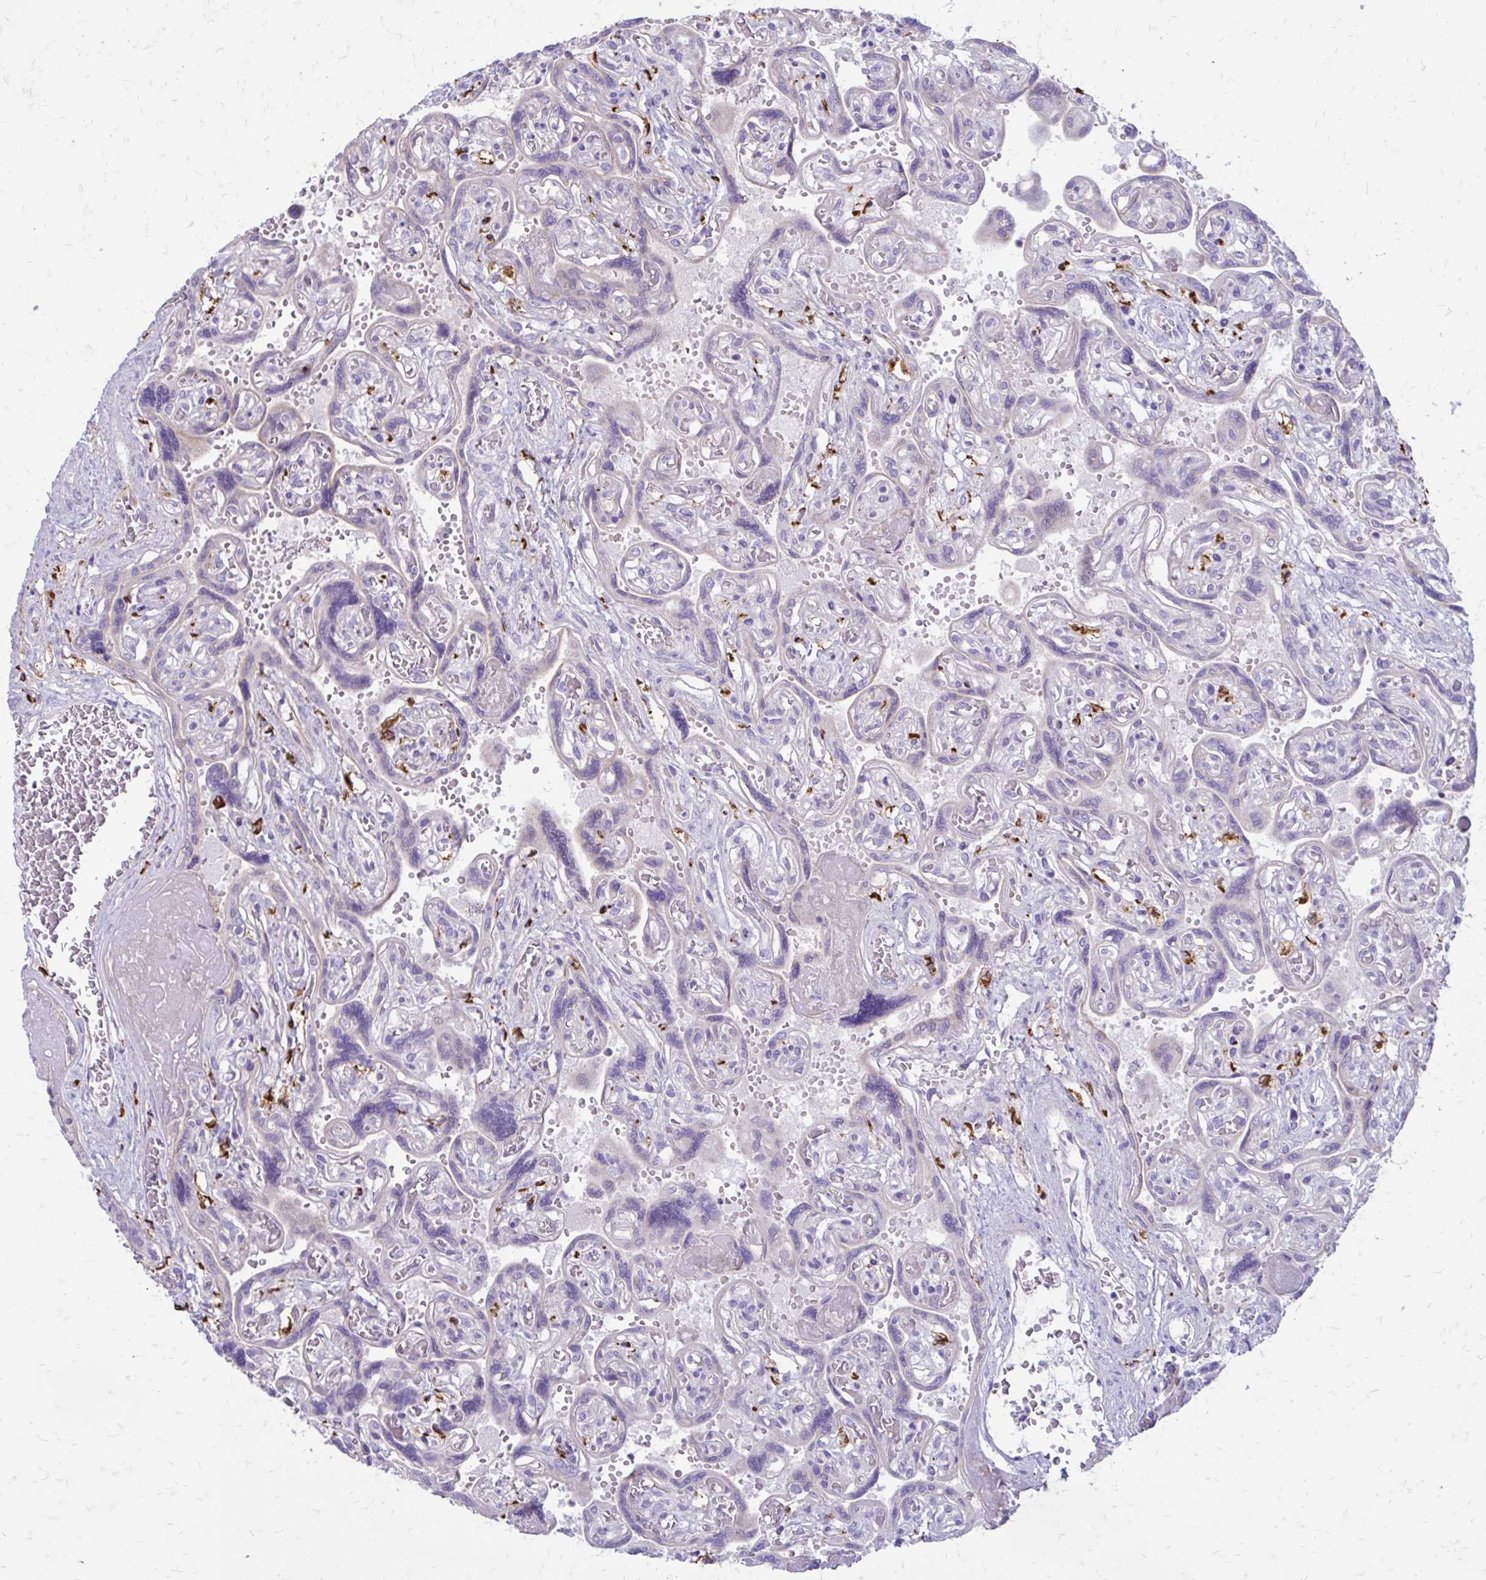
{"staining": {"intensity": "negative", "quantity": "none", "location": "none"}, "tissue": "placenta", "cell_type": "Decidual cells", "image_type": "normal", "snomed": [{"axis": "morphology", "description": "Normal tissue, NOS"}, {"axis": "topography", "description": "Placenta"}], "caption": "A micrograph of placenta stained for a protein demonstrates no brown staining in decidual cells.", "gene": "SIGLEC11", "patient": {"sex": "female", "age": 32}}